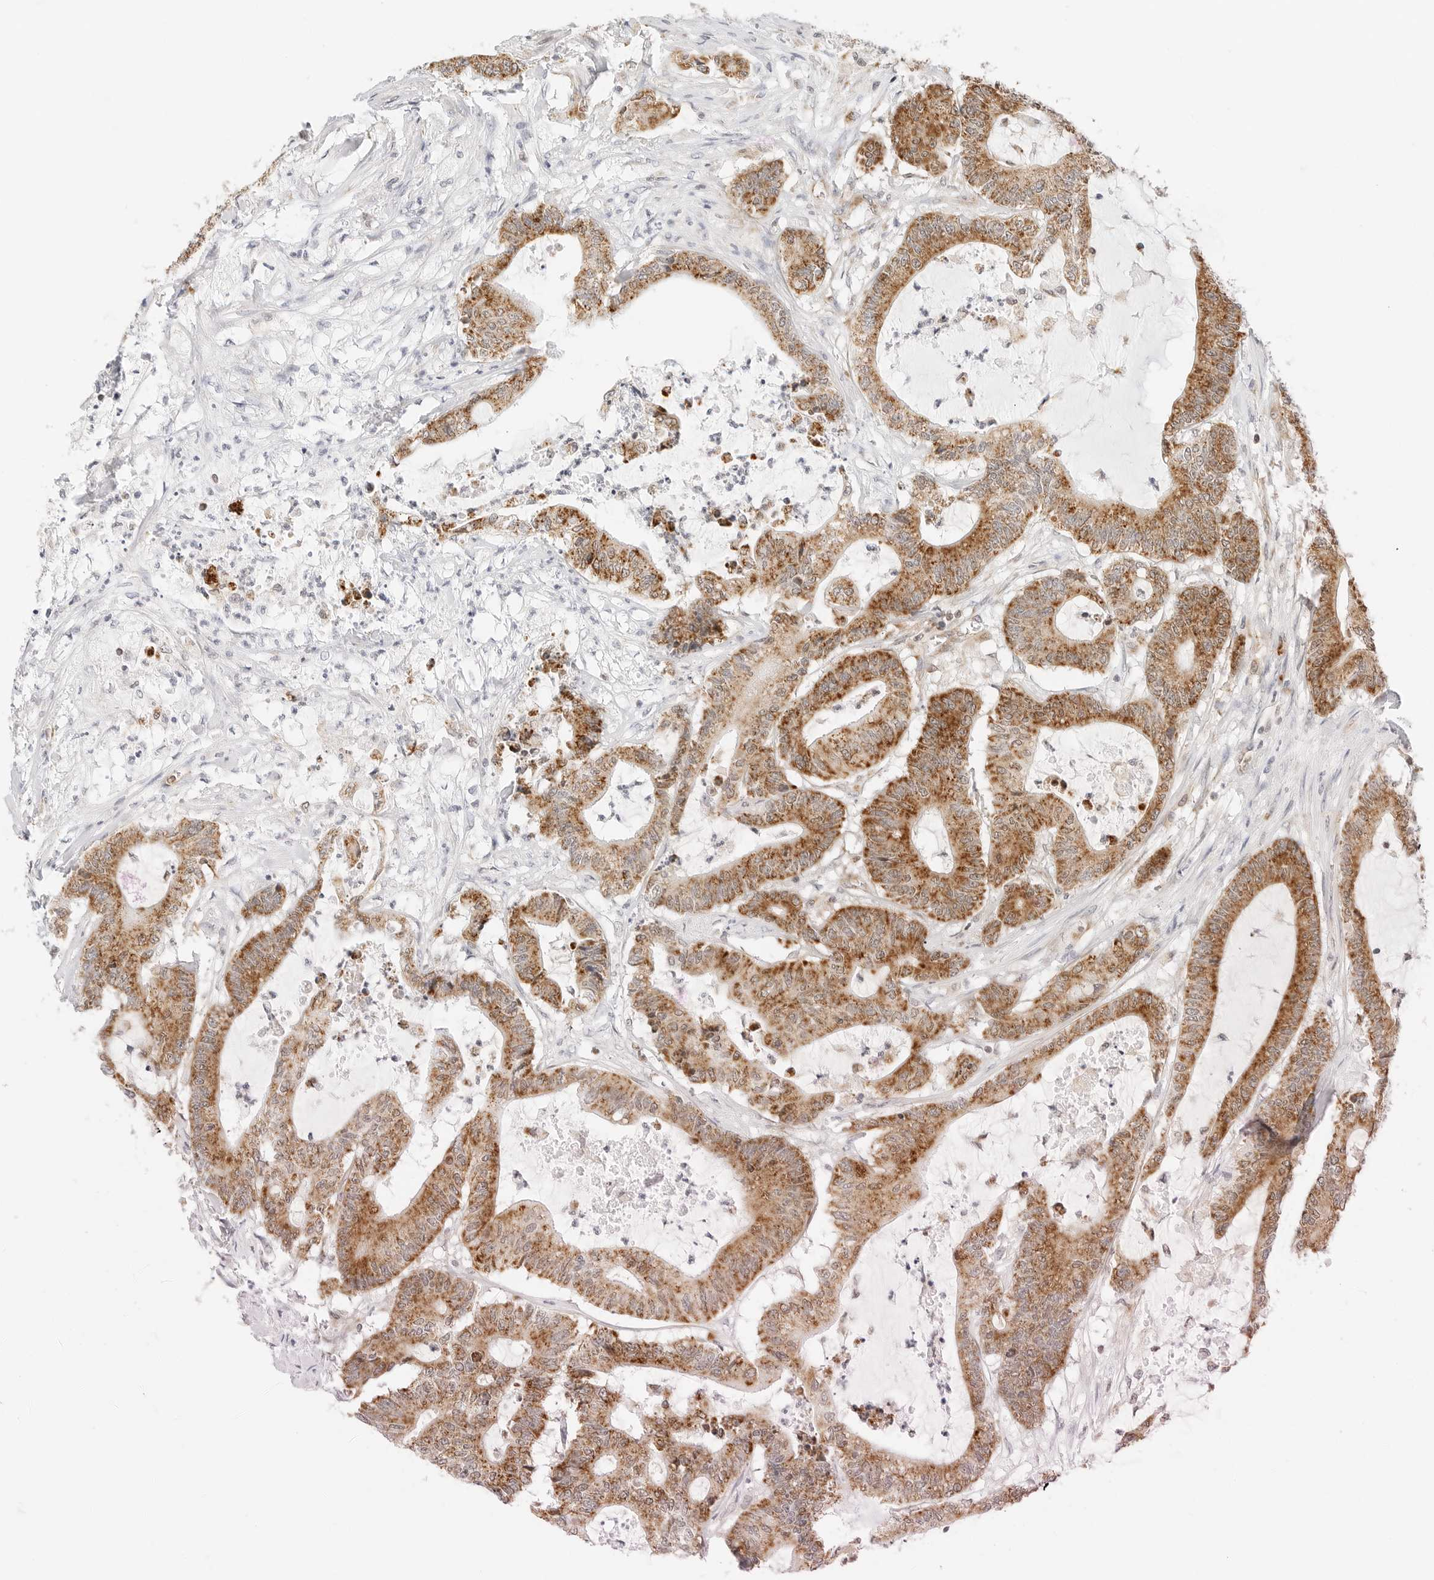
{"staining": {"intensity": "moderate", "quantity": ">75%", "location": "cytoplasmic/membranous"}, "tissue": "colorectal cancer", "cell_type": "Tumor cells", "image_type": "cancer", "snomed": [{"axis": "morphology", "description": "Adenocarcinoma, NOS"}, {"axis": "topography", "description": "Colon"}], "caption": "Protein expression analysis of adenocarcinoma (colorectal) reveals moderate cytoplasmic/membranous expression in approximately >75% of tumor cells. (DAB (3,3'-diaminobenzidine) IHC with brightfield microscopy, high magnification).", "gene": "FH", "patient": {"sex": "female", "age": 84}}